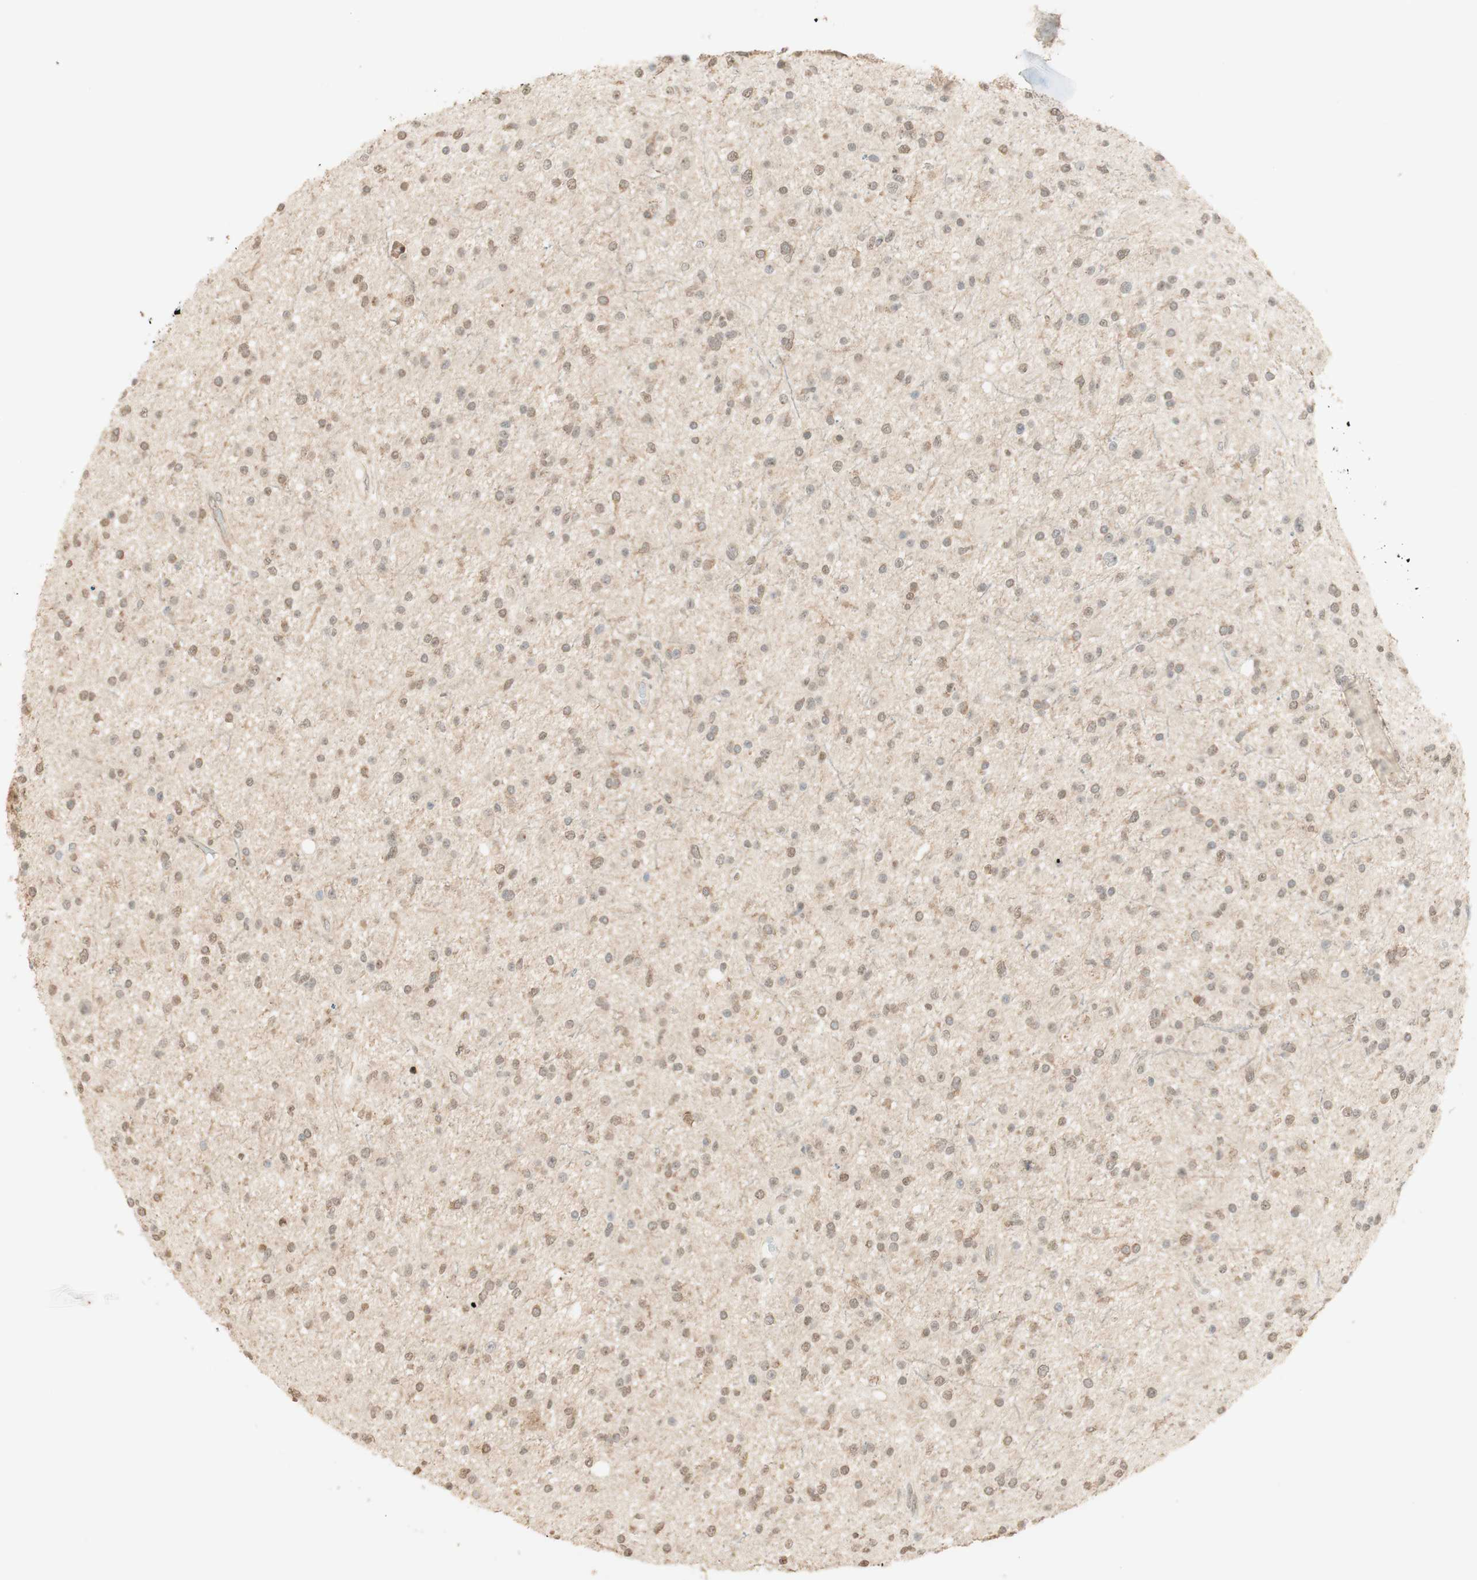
{"staining": {"intensity": "weak", "quantity": ">75%", "location": "cytoplasmic/membranous,nuclear"}, "tissue": "glioma", "cell_type": "Tumor cells", "image_type": "cancer", "snomed": [{"axis": "morphology", "description": "Glioma, malignant, High grade"}, {"axis": "topography", "description": "Brain"}], "caption": "Glioma was stained to show a protein in brown. There is low levels of weak cytoplasmic/membranous and nuclear positivity in approximately >75% of tumor cells. Using DAB (brown) and hematoxylin (blue) stains, captured at high magnification using brightfield microscopy.", "gene": "SPINT2", "patient": {"sex": "male", "age": 33}}